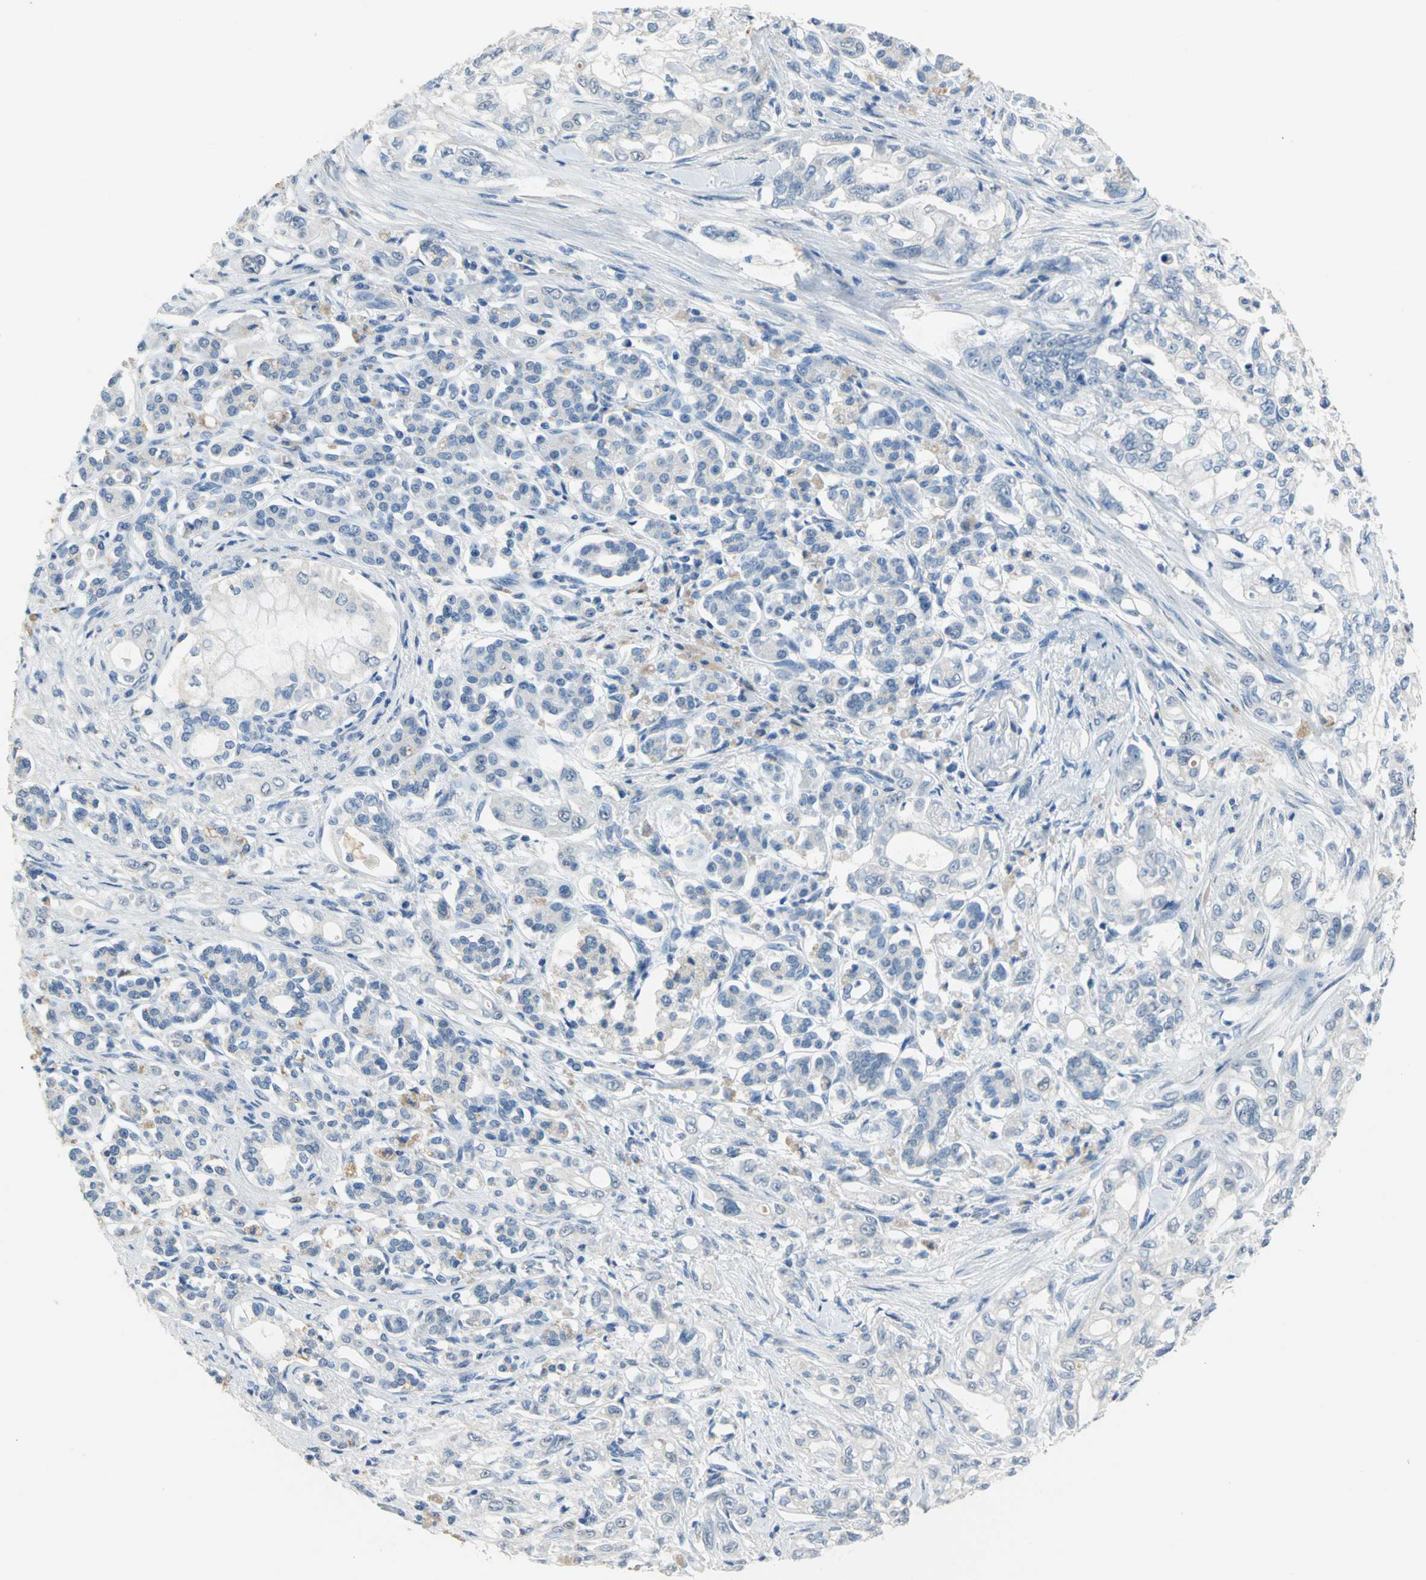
{"staining": {"intensity": "negative", "quantity": "none", "location": "none"}, "tissue": "pancreatic cancer", "cell_type": "Tumor cells", "image_type": "cancer", "snomed": [{"axis": "morphology", "description": "Normal tissue, NOS"}, {"axis": "topography", "description": "Pancreas"}], "caption": "Pancreatic cancer was stained to show a protein in brown. There is no significant expression in tumor cells.", "gene": "GYG2", "patient": {"sex": "male", "age": 42}}